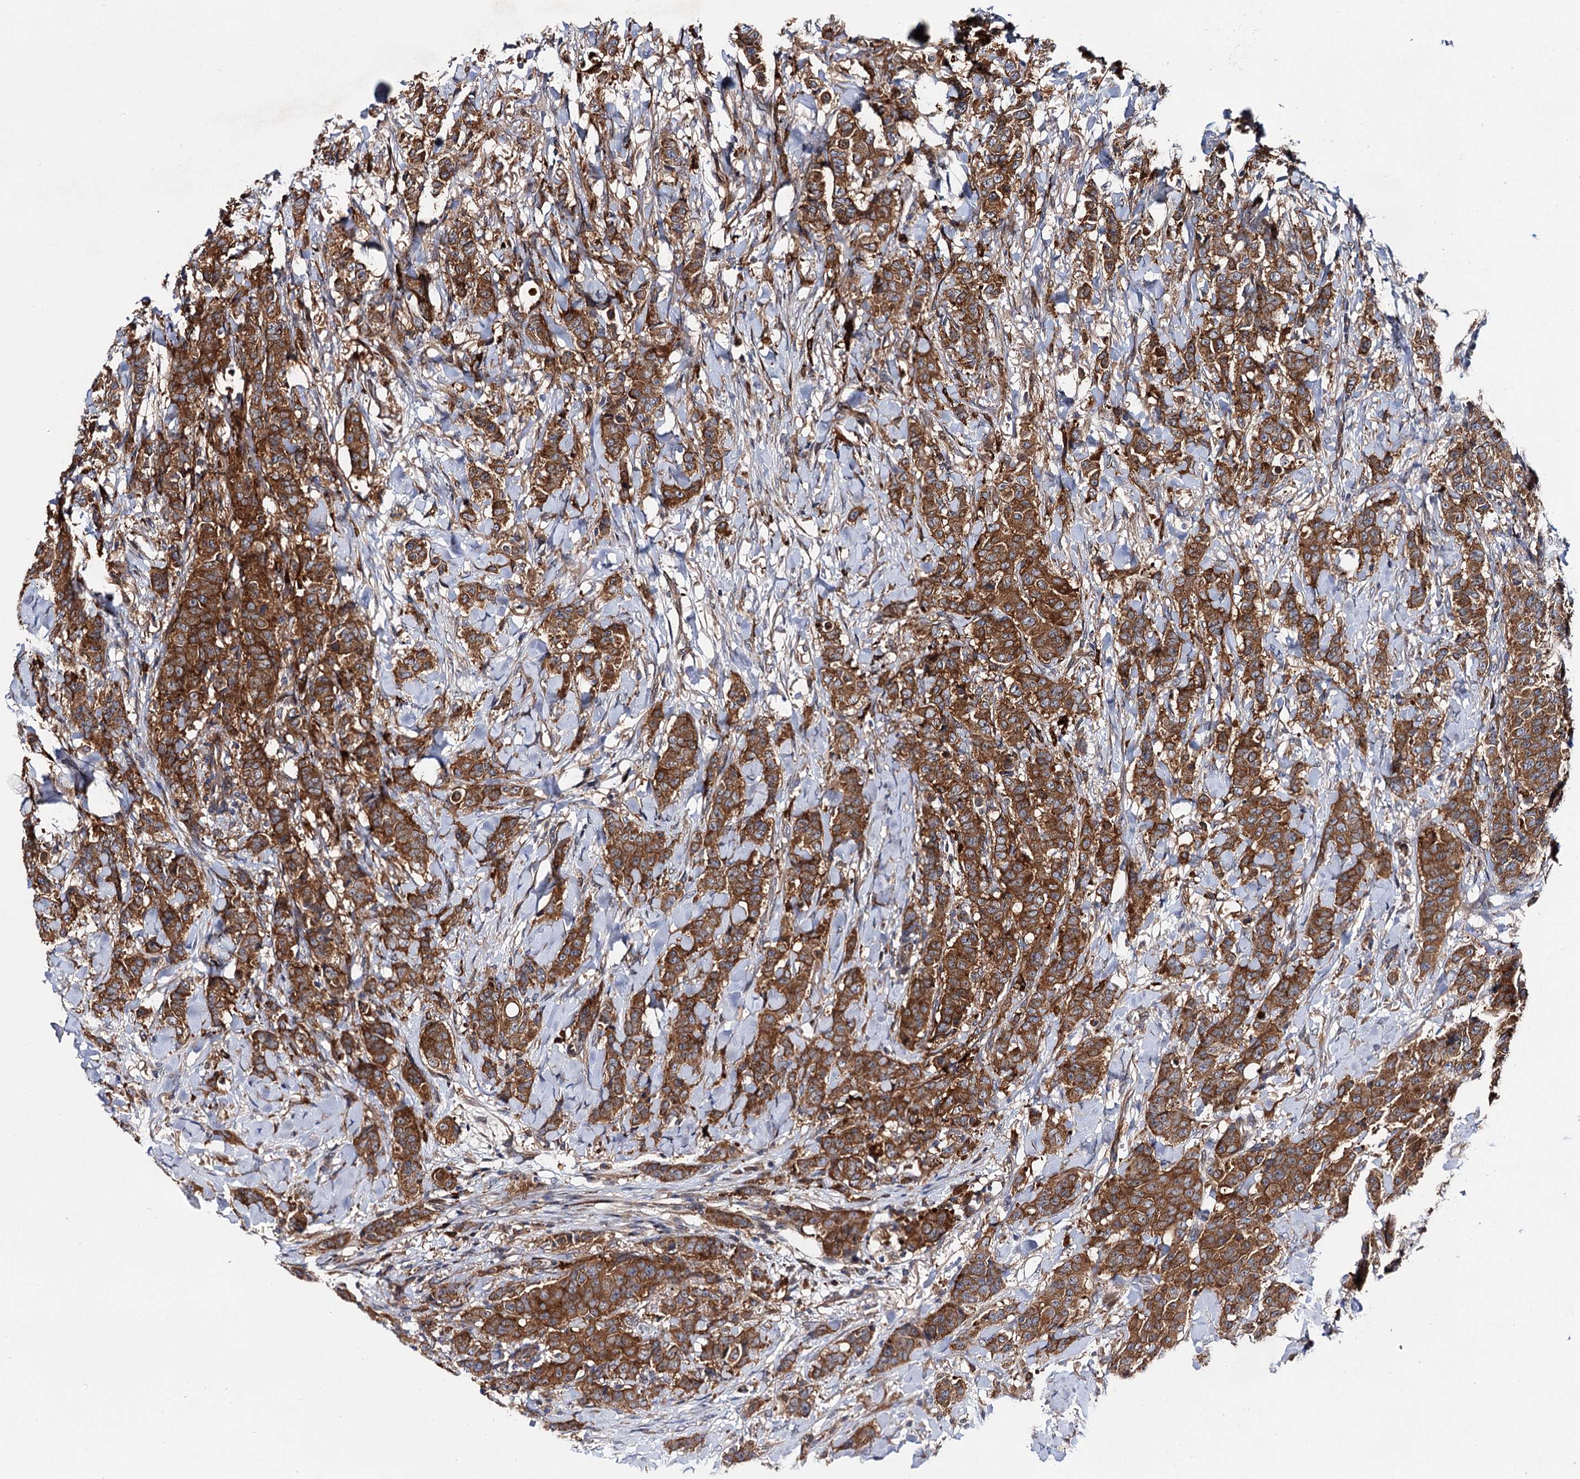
{"staining": {"intensity": "moderate", "quantity": ">75%", "location": "cytoplasmic/membranous"}, "tissue": "breast cancer", "cell_type": "Tumor cells", "image_type": "cancer", "snomed": [{"axis": "morphology", "description": "Duct carcinoma"}, {"axis": "topography", "description": "Breast"}], "caption": "This photomicrograph shows IHC staining of human breast cancer (intraductal carcinoma), with medium moderate cytoplasmic/membranous staining in approximately >75% of tumor cells.", "gene": "NAA25", "patient": {"sex": "female", "age": 40}}